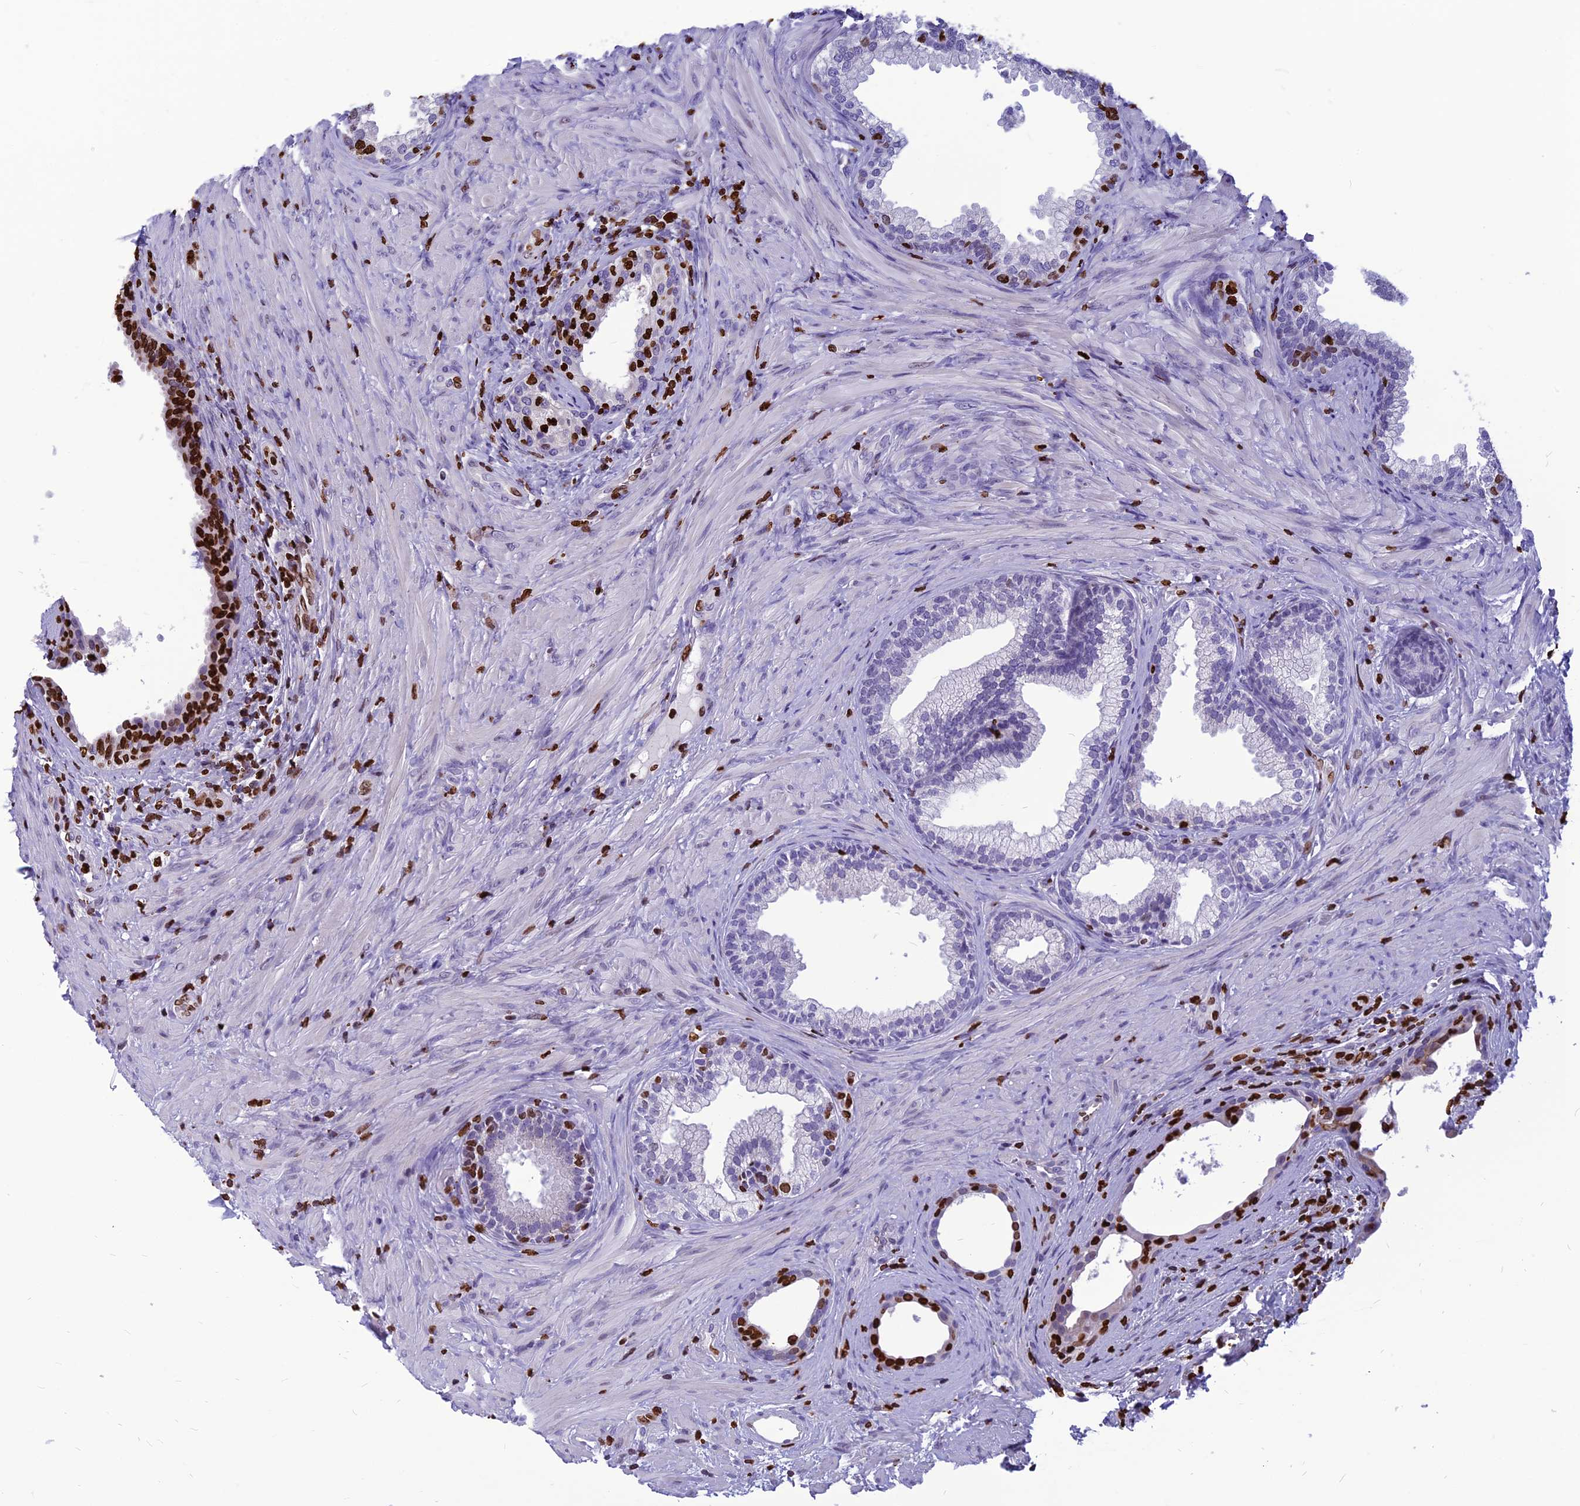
{"staining": {"intensity": "strong", "quantity": "<25%", "location": "nuclear"}, "tissue": "prostate", "cell_type": "Glandular cells", "image_type": "normal", "snomed": [{"axis": "morphology", "description": "Normal tissue, NOS"}, {"axis": "topography", "description": "Prostate"}], "caption": "The image shows immunohistochemical staining of benign prostate. There is strong nuclear expression is present in approximately <25% of glandular cells.", "gene": "AKAP17A", "patient": {"sex": "male", "age": 76}}